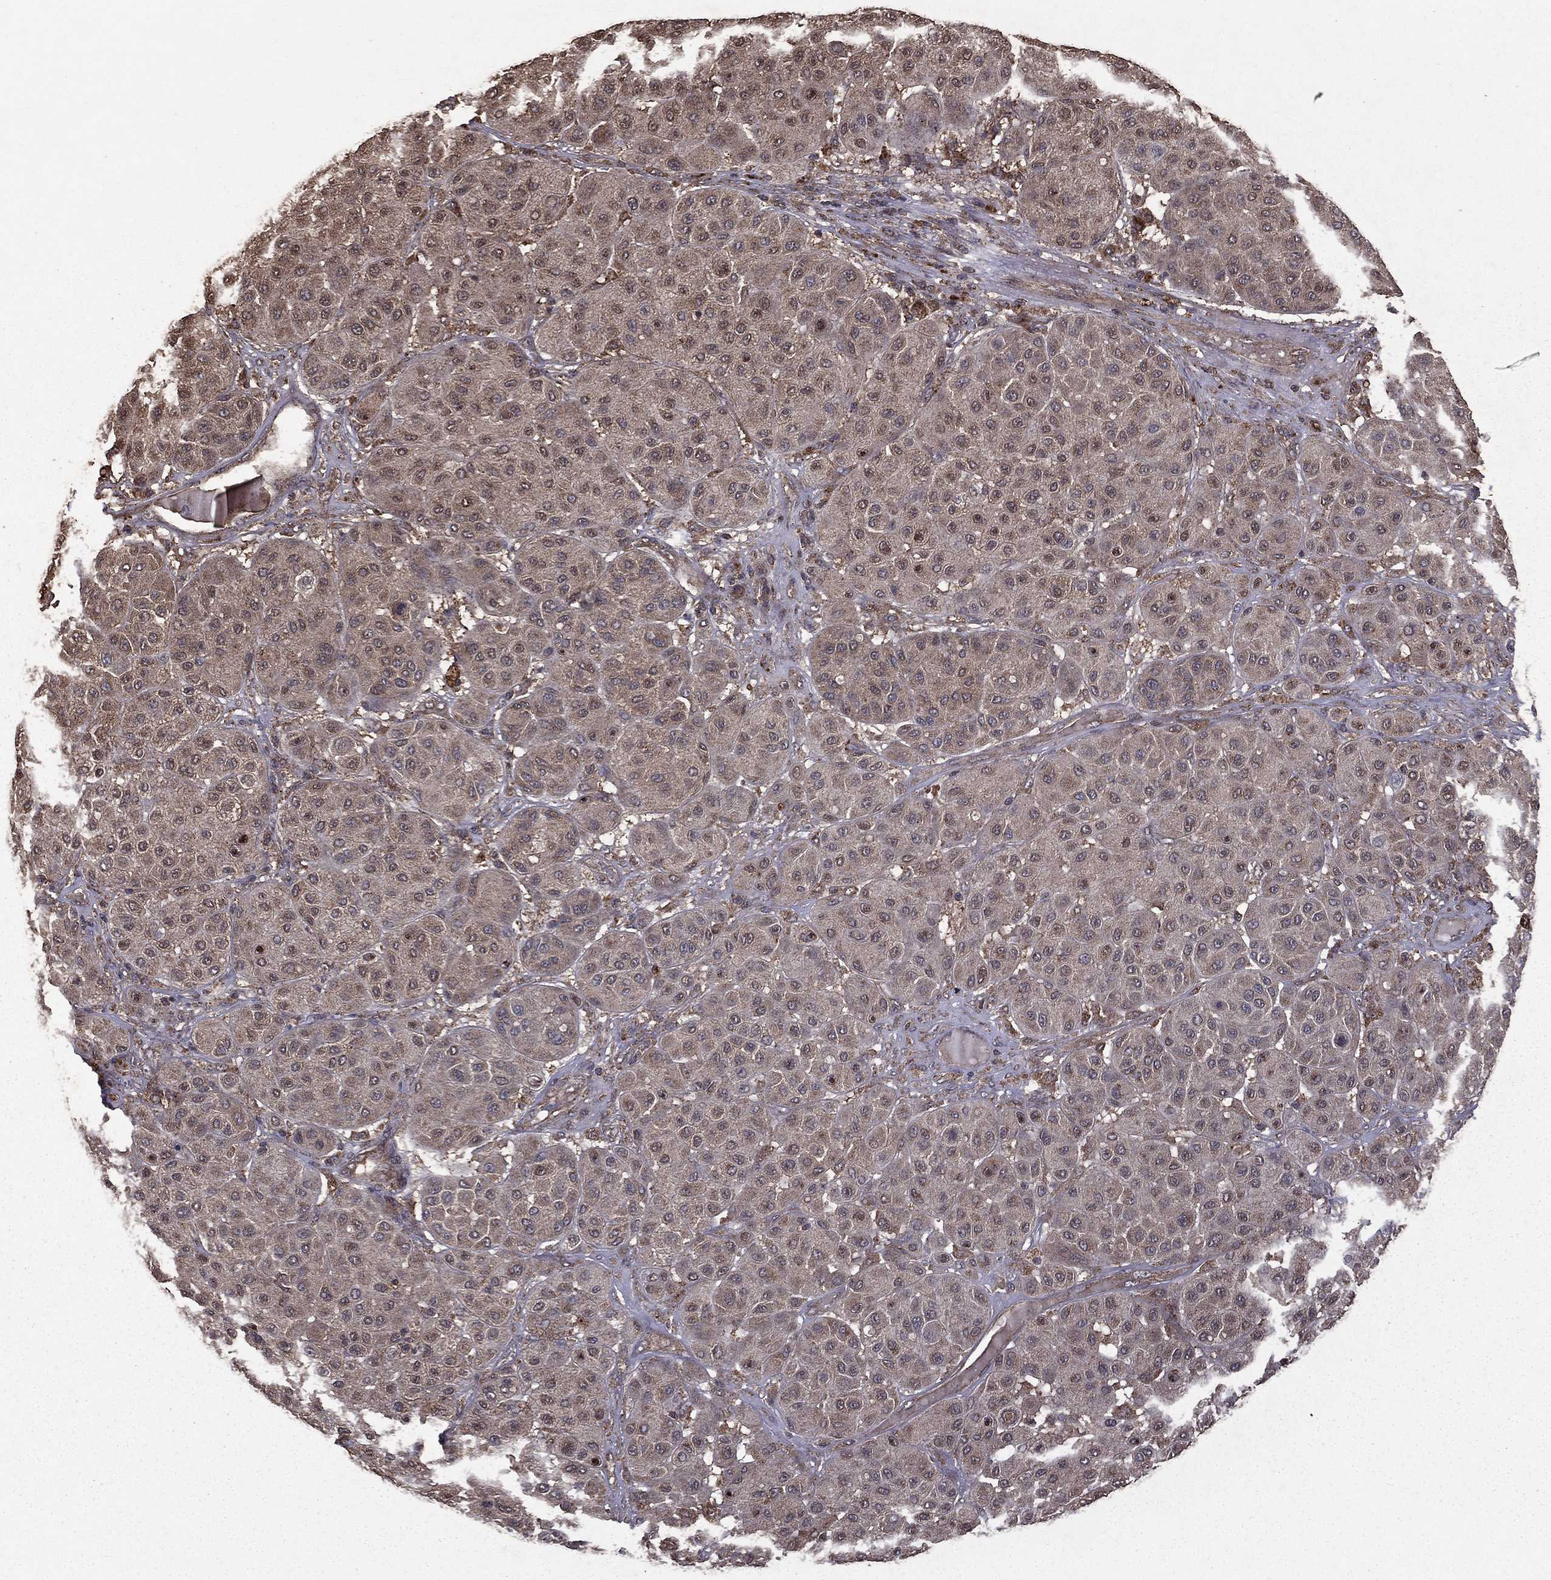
{"staining": {"intensity": "weak", "quantity": "25%-75%", "location": "cytoplasmic/membranous"}, "tissue": "melanoma", "cell_type": "Tumor cells", "image_type": "cancer", "snomed": [{"axis": "morphology", "description": "Malignant melanoma, Metastatic site"}, {"axis": "topography", "description": "Smooth muscle"}], "caption": "Immunohistochemistry photomicrograph of malignant melanoma (metastatic site) stained for a protein (brown), which demonstrates low levels of weak cytoplasmic/membranous positivity in approximately 25%-75% of tumor cells.", "gene": "BIRC6", "patient": {"sex": "male", "age": 41}}